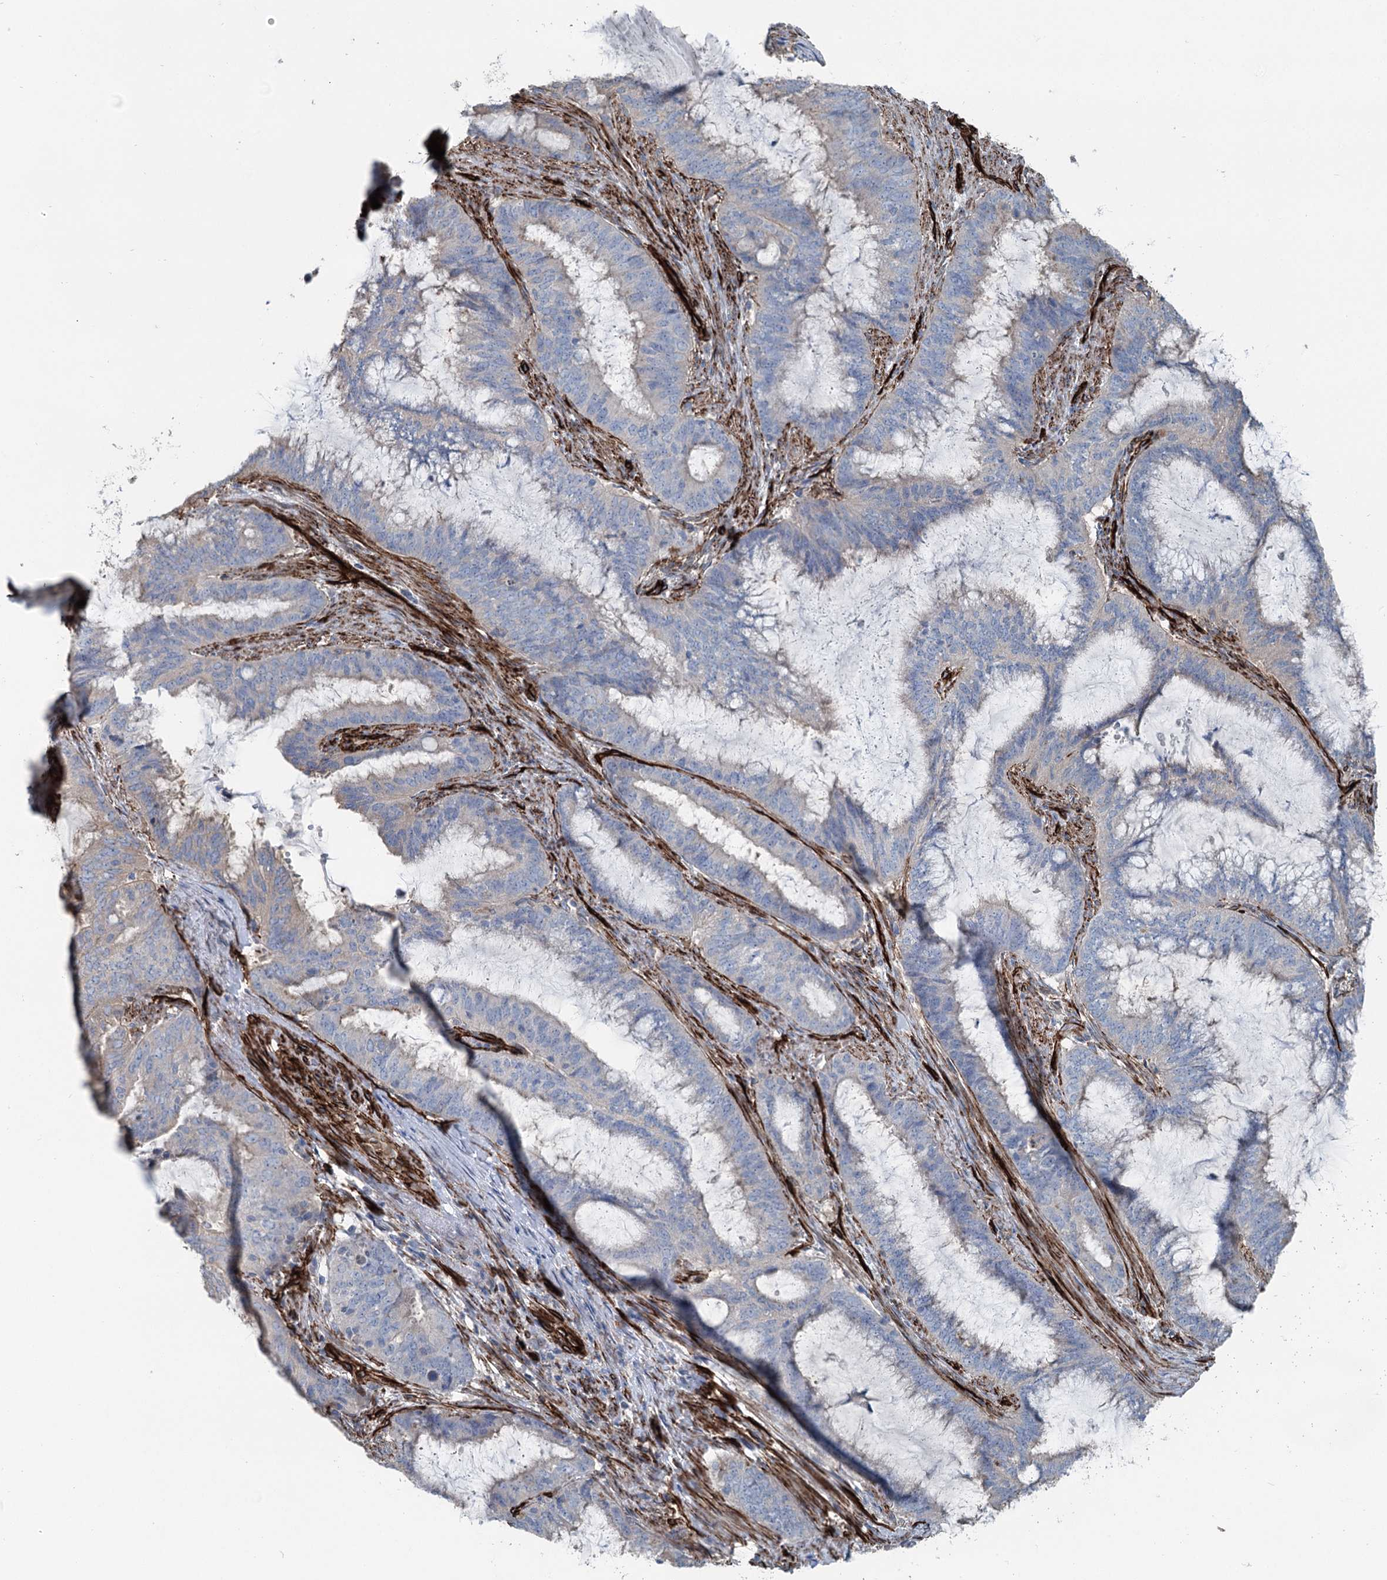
{"staining": {"intensity": "negative", "quantity": "none", "location": "none"}, "tissue": "endometrial cancer", "cell_type": "Tumor cells", "image_type": "cancer", "snomed": [{"axis": "morphology", "description": "Adenocarcinoma, NOS"}, {"axis": "topography", "description": "Endometrium"}], "caption": "Protein analysis of endometrial cancer (adenocarcinoma) shows no significant expression in tumor cells.", "gene": "IQSEC1", "patient": {"sex": "female", "age": 51}}